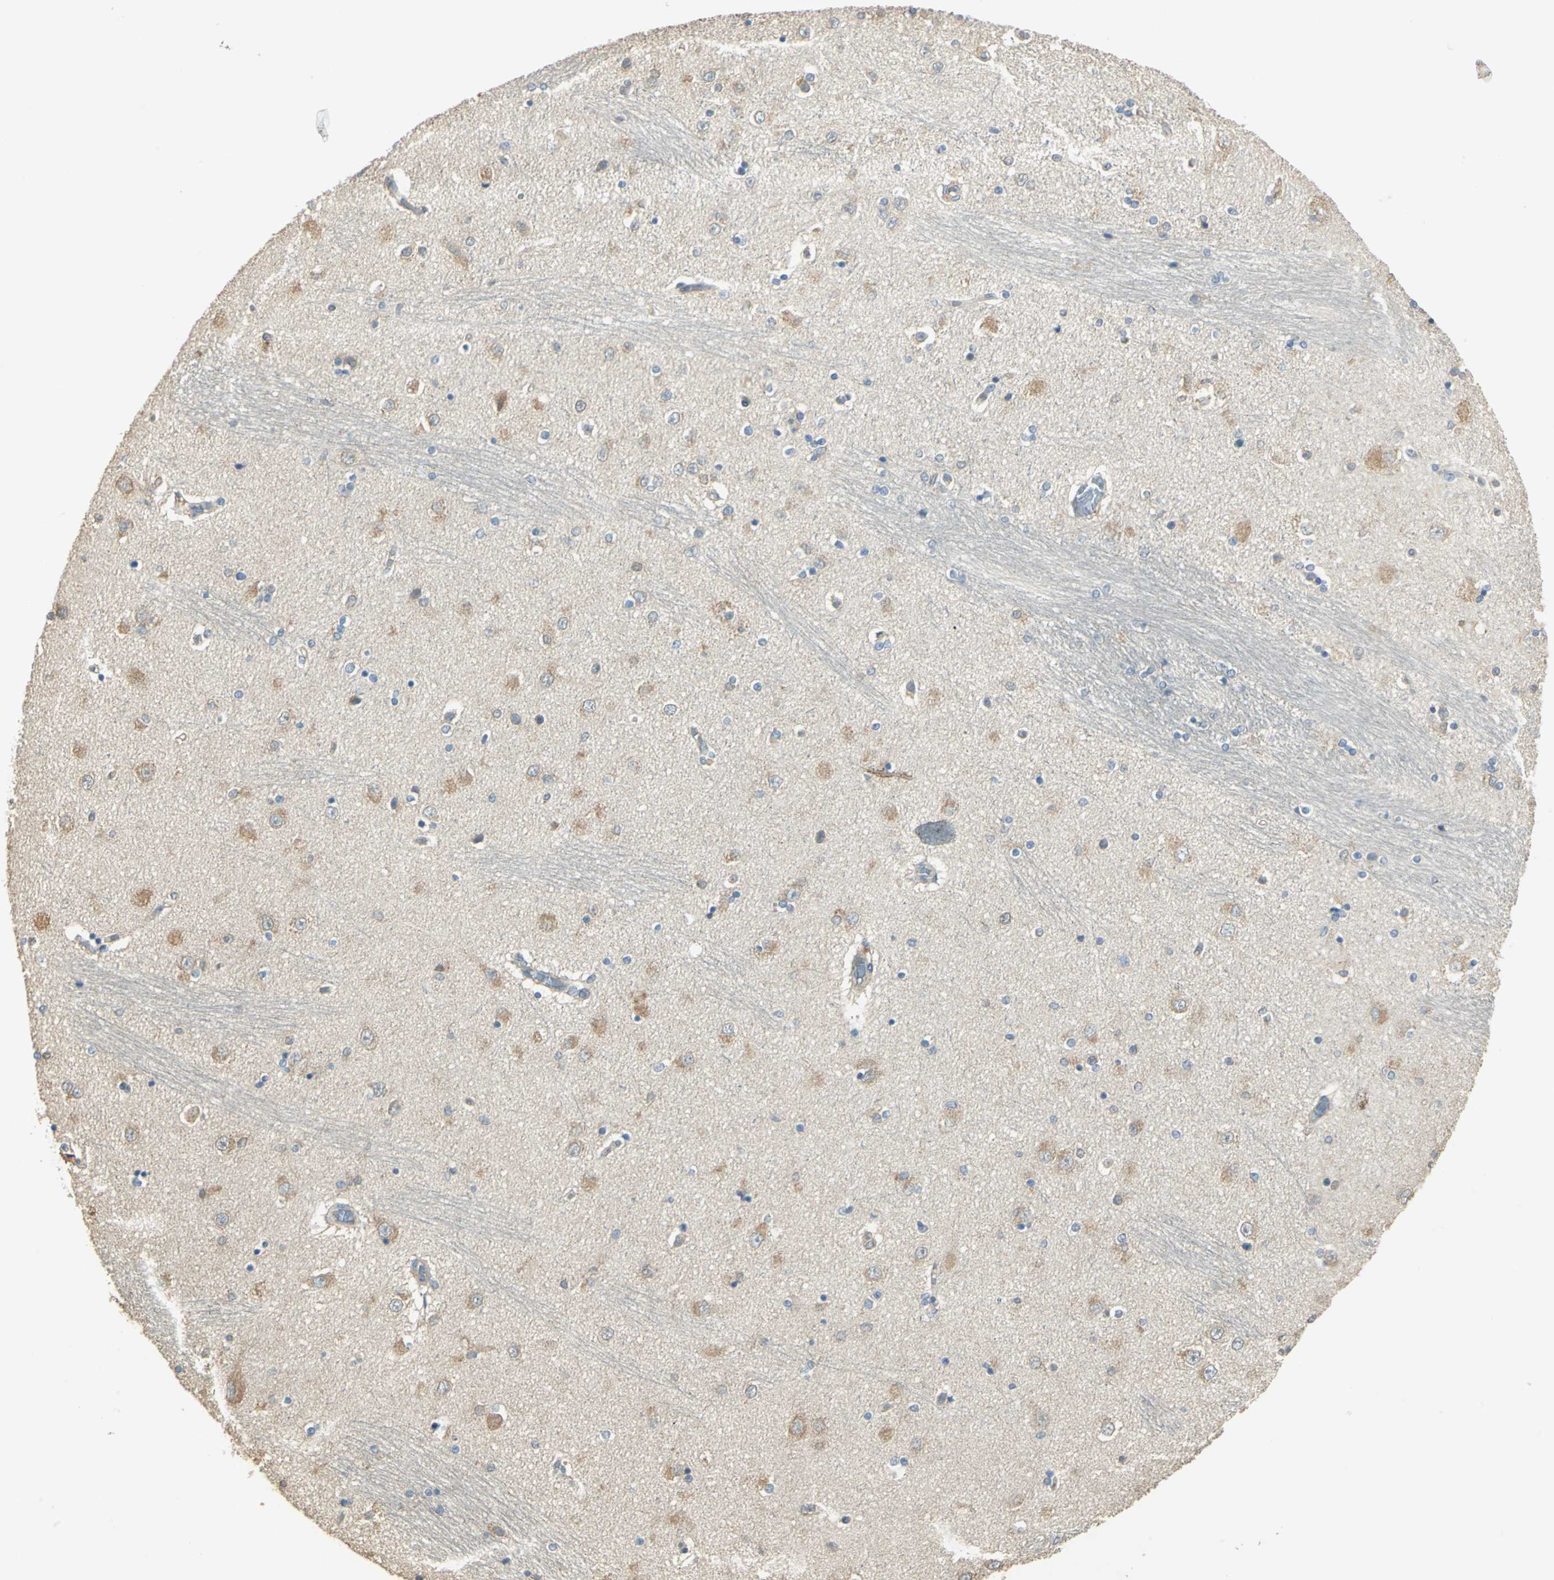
{"staining": {"intensity": "moderate", "quantity": "<25%", "location": "cytoplasmic/membranous"}, "tissue": "hippocampus", "cell_type": "Glial cells", "image_type": "normal", "snomed": [{"axis": "morphology", "description": "Normal tissue, NOS"}, {"axis": "topography", "description": "Hippocampus"}], "caption": "Protein expression by immunohistochemistry (IHC) displays moderate cytoplasmic/membranous positivity in approximately <25% of glial cells in normal hippocampus. (IHC, brightfield microscopy, high magnification).", "gene": "SHC2", "patient": {"sex": "female", "age": 54}}